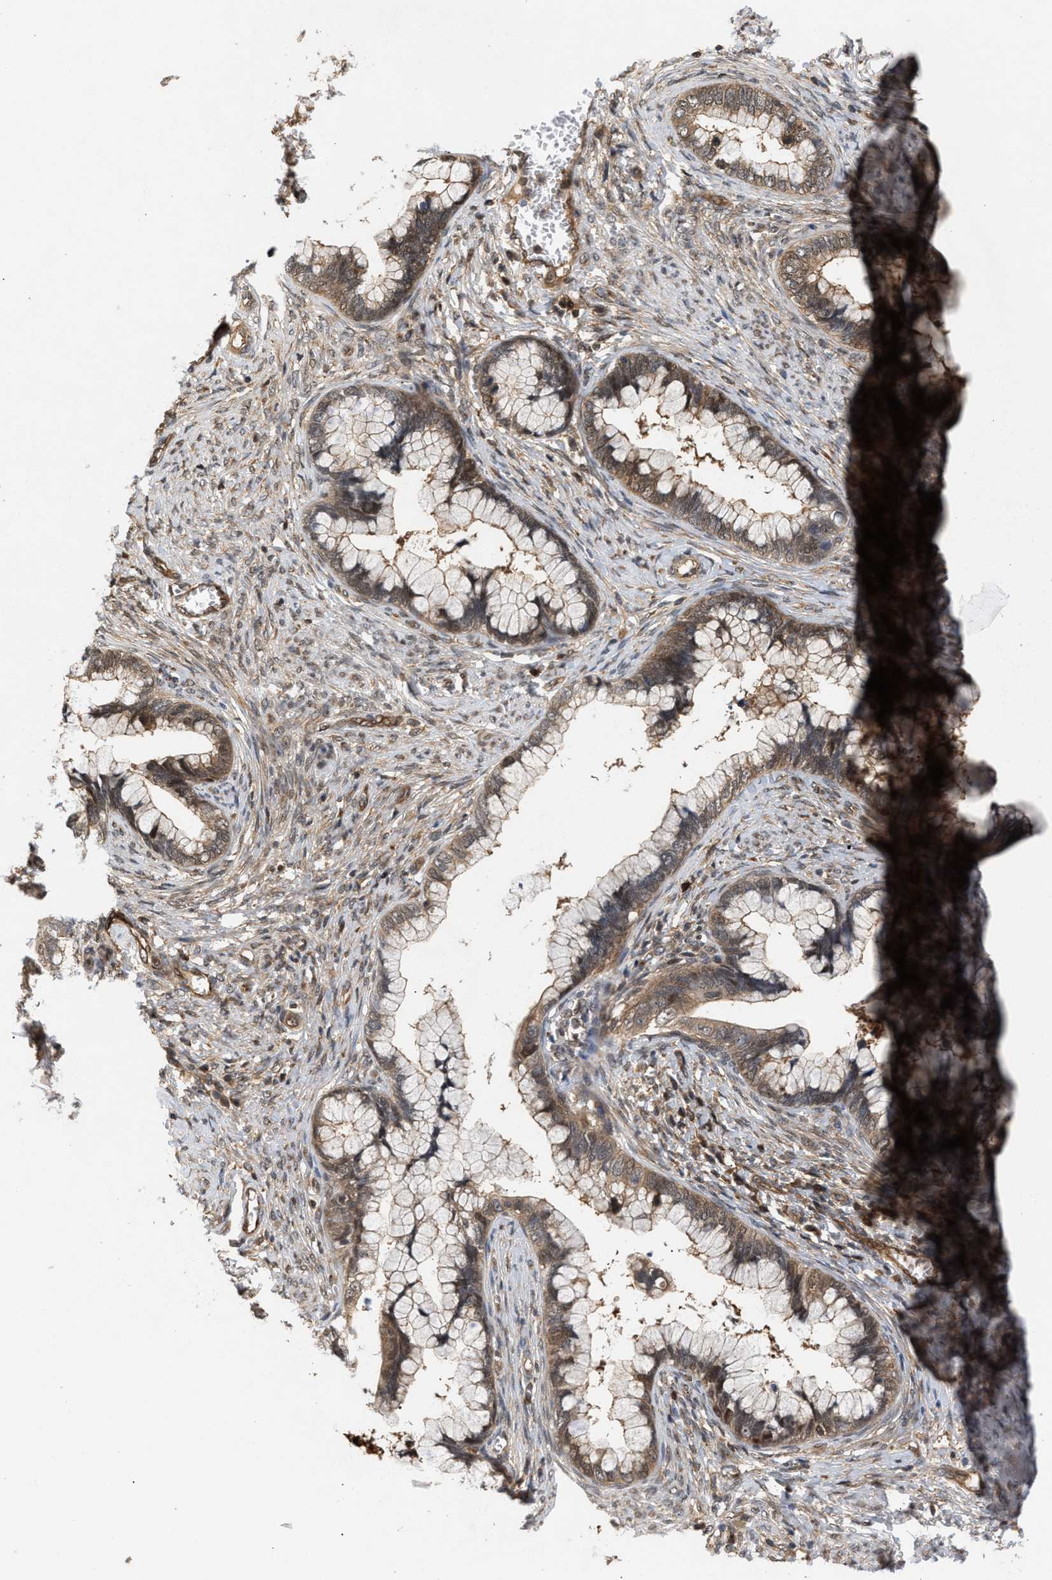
{"staining": {"intensity": "weak", "quantity": ">75%", "location": "cytoplasmic/membranous"}, "tissue": "cervical cancer", "cell_type": "Tumor cells", "image_type": "cancer", "snomed": [{"axis": "morphology", "description": "Adenocarcinoma, NOS"}, {"axis": "topography", "description": "Cervix"}], "caption": "Cervical cancer (adenocarcinoma) stained with immunohistochemistry reveals weak cytoplasmic/membranous expression in about >75% of tumor cells.", "gene": "GLOD4", "patient": {"sex": "female", "age": 44}}